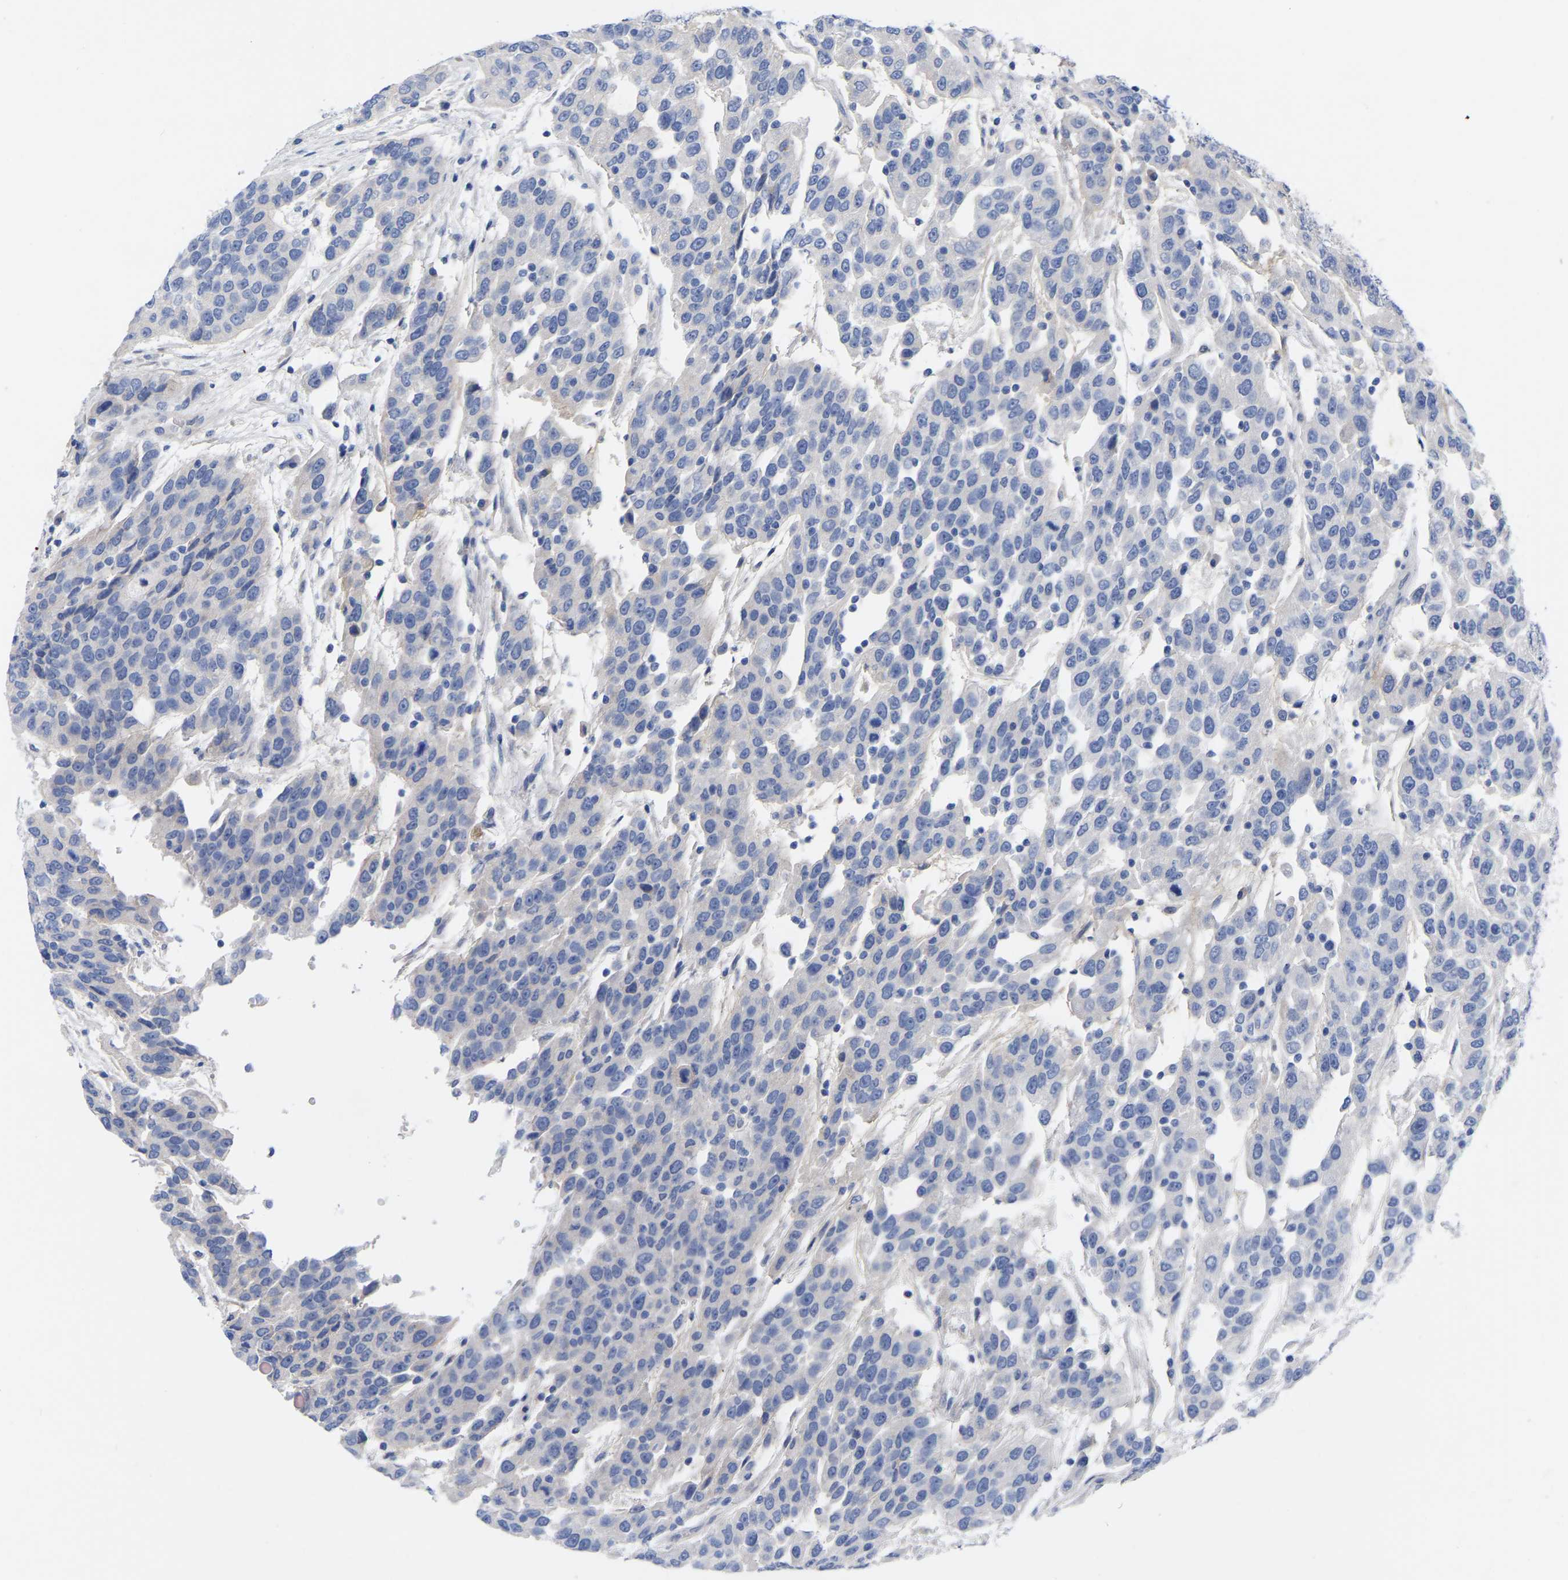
{"staining": {"intensity": "negative", "quantity": "none", "location": "none"}, "tissue": "urothelial cancer", "cell_type": "Tumor cells", "image_type": "cancer", "snomed": [{"axis": "morphology", "description": "Urothelial carcinoma, High grade"}, {"axis": "topography", "description": "Urinary bladder"}], "caption": "High-grade urothelial carcinoma was stained to show a protein in brown. There is no significant expression in tumor cells. (DAB IHC with hematoxylin counter stain).", "gene": "HAPLN1", "patient": {"sex": "female", "age": 80}}